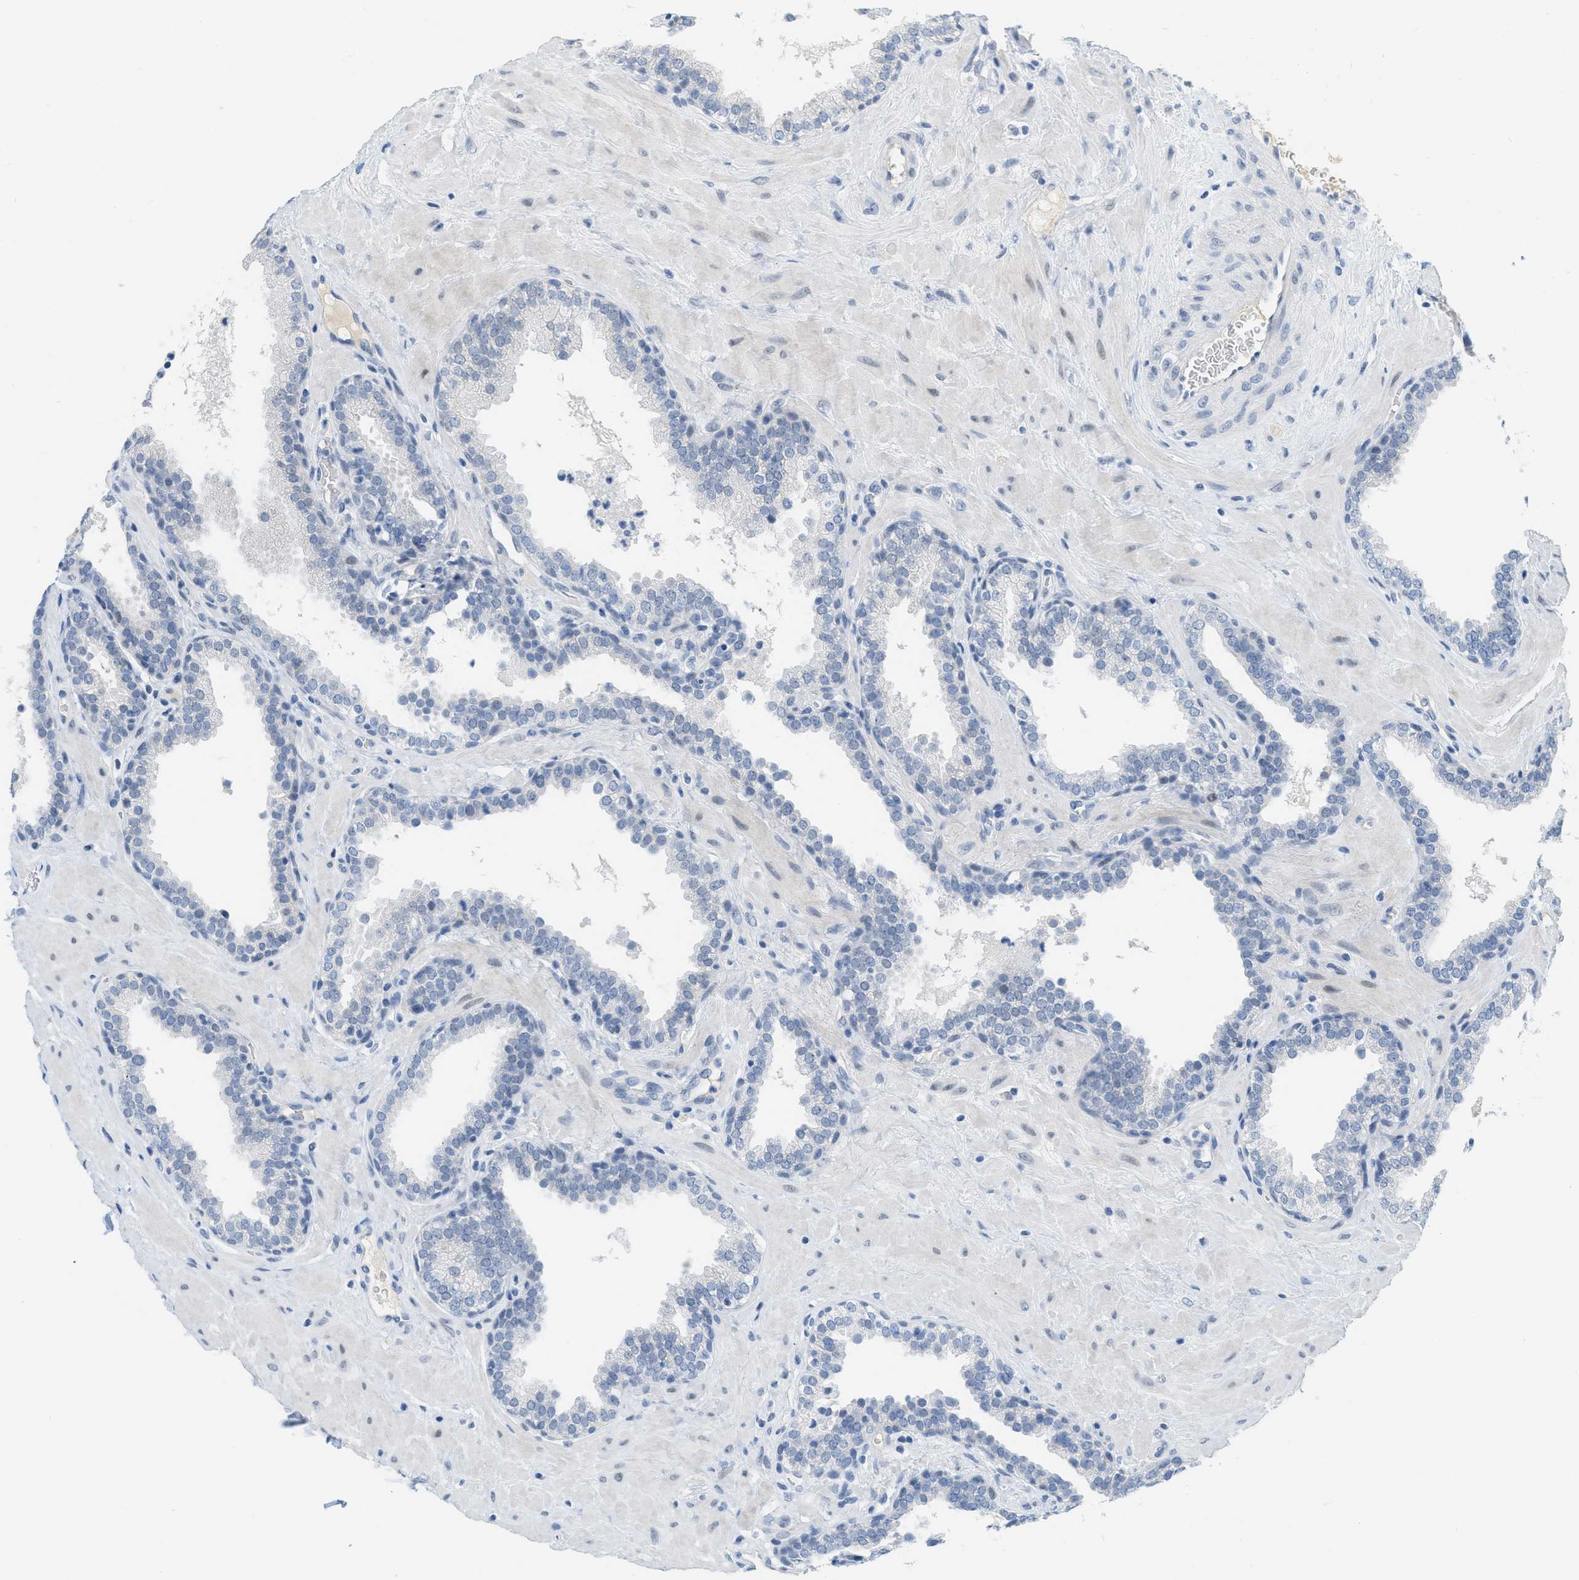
{"staining": {"intensity": "negative", "quantity": "none", "location": "none"}, "tissue": "prostate", "cell_type": "Glandular cells", "image_type": "normal", "snomed": [{"axis": "morphology", "description": "Normal tissue, NOS"}, {"axis": "topography", "description": "Prostate"}], "caption": "An immunohistochemistry micrograph of benign prostate is shown. There is no staining in glandular cells of prostate.", "gene": "HSF2", "patient": {"sex": "male", "age": 51}}